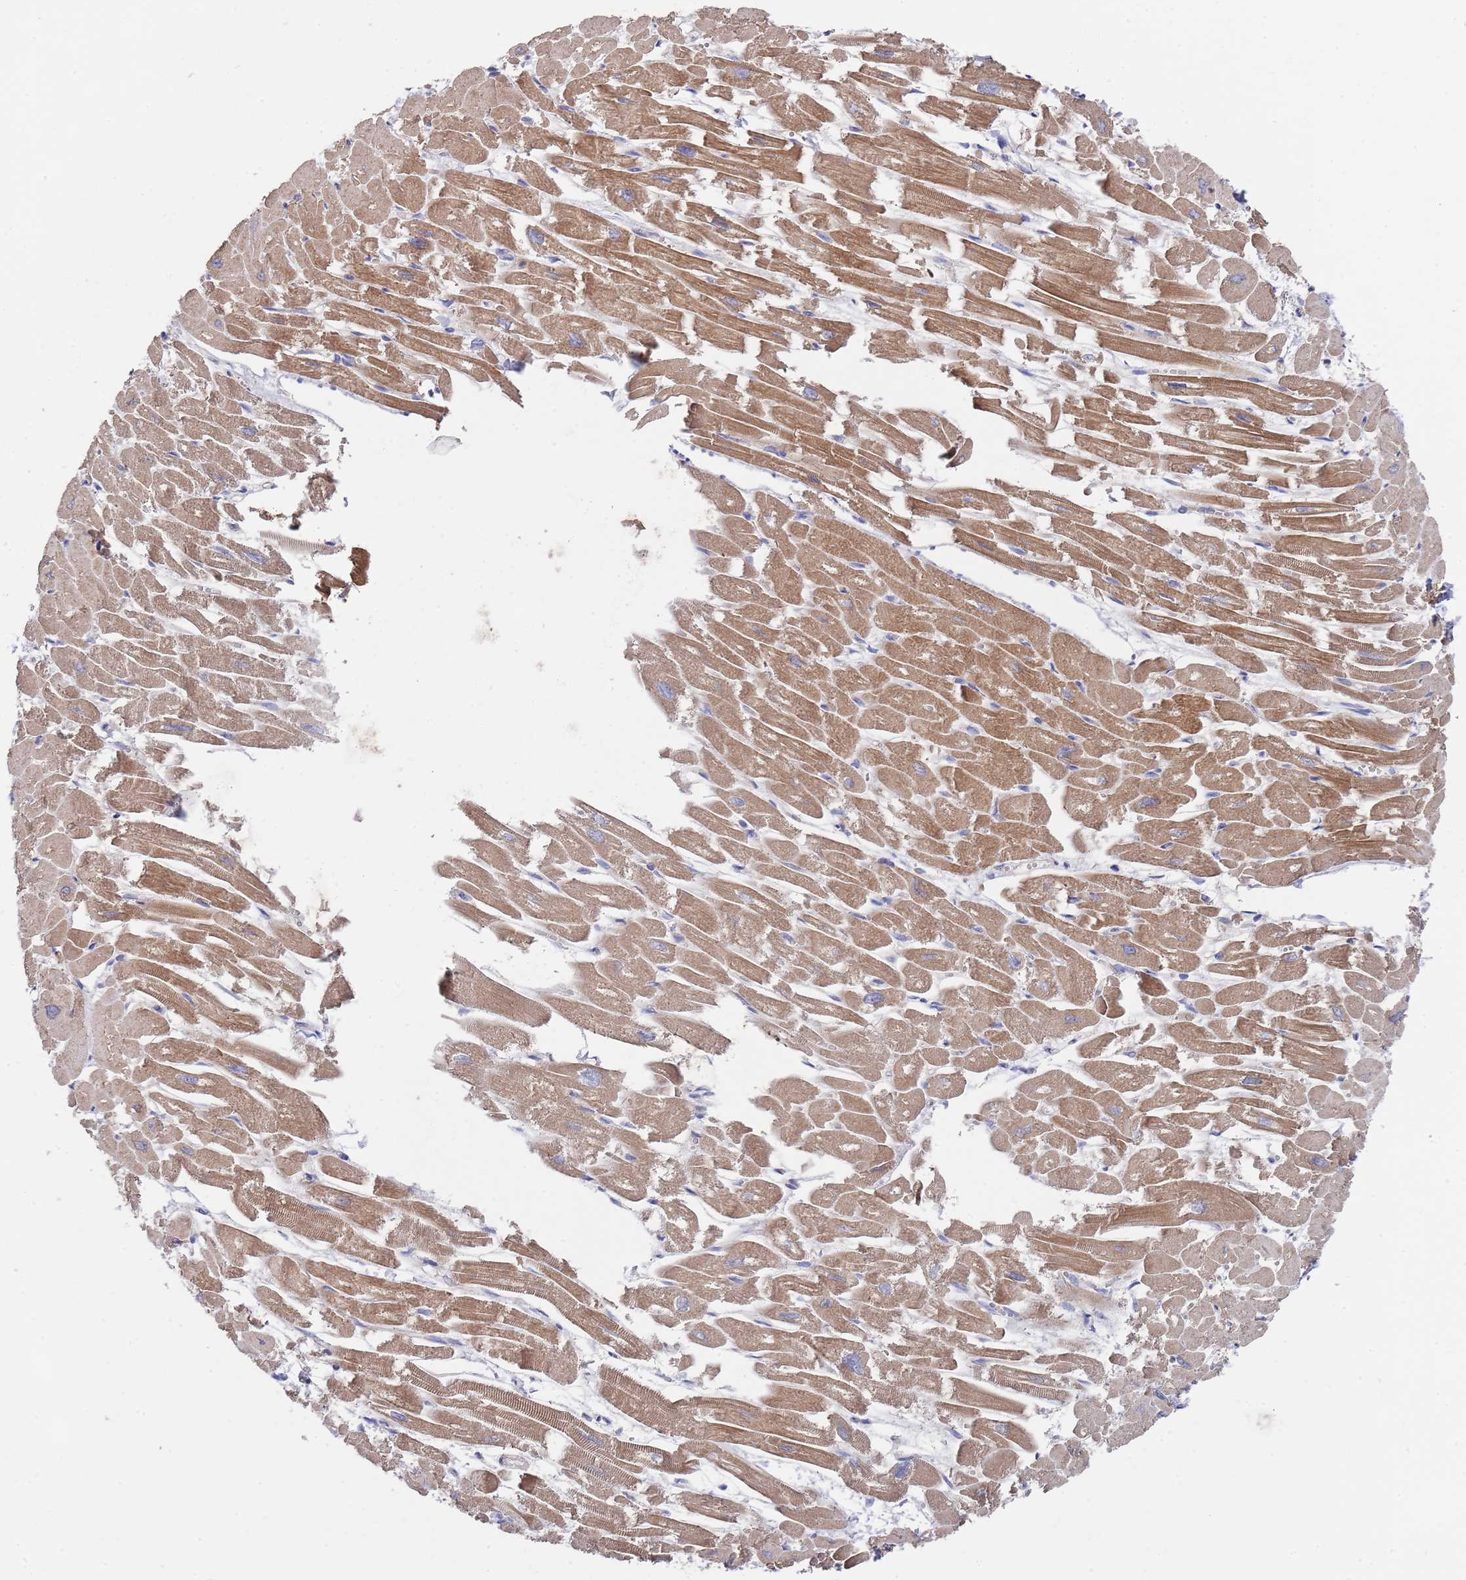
{"staining": {"intensity": "moderate", "quantity": ">75%", "location": "cytoplasmic/membranous"}, "tissue": "heart muscle", "cell_type": "Cardiomyocytes", "image_type": "normal", "snomed": [{"axis": "morphology", "description": "Normal tissue, NOS"}, {"axis": "topography", "description": "Heart"}], "caption": "Immunohistochemical staining of normal heart muscle demonstrates moderate cytoplasmic/membranous protein expression in about >75% of cardiomyocytes.", "gene": "SCAPER", "patient": {"sex": "male", "age": 54}}